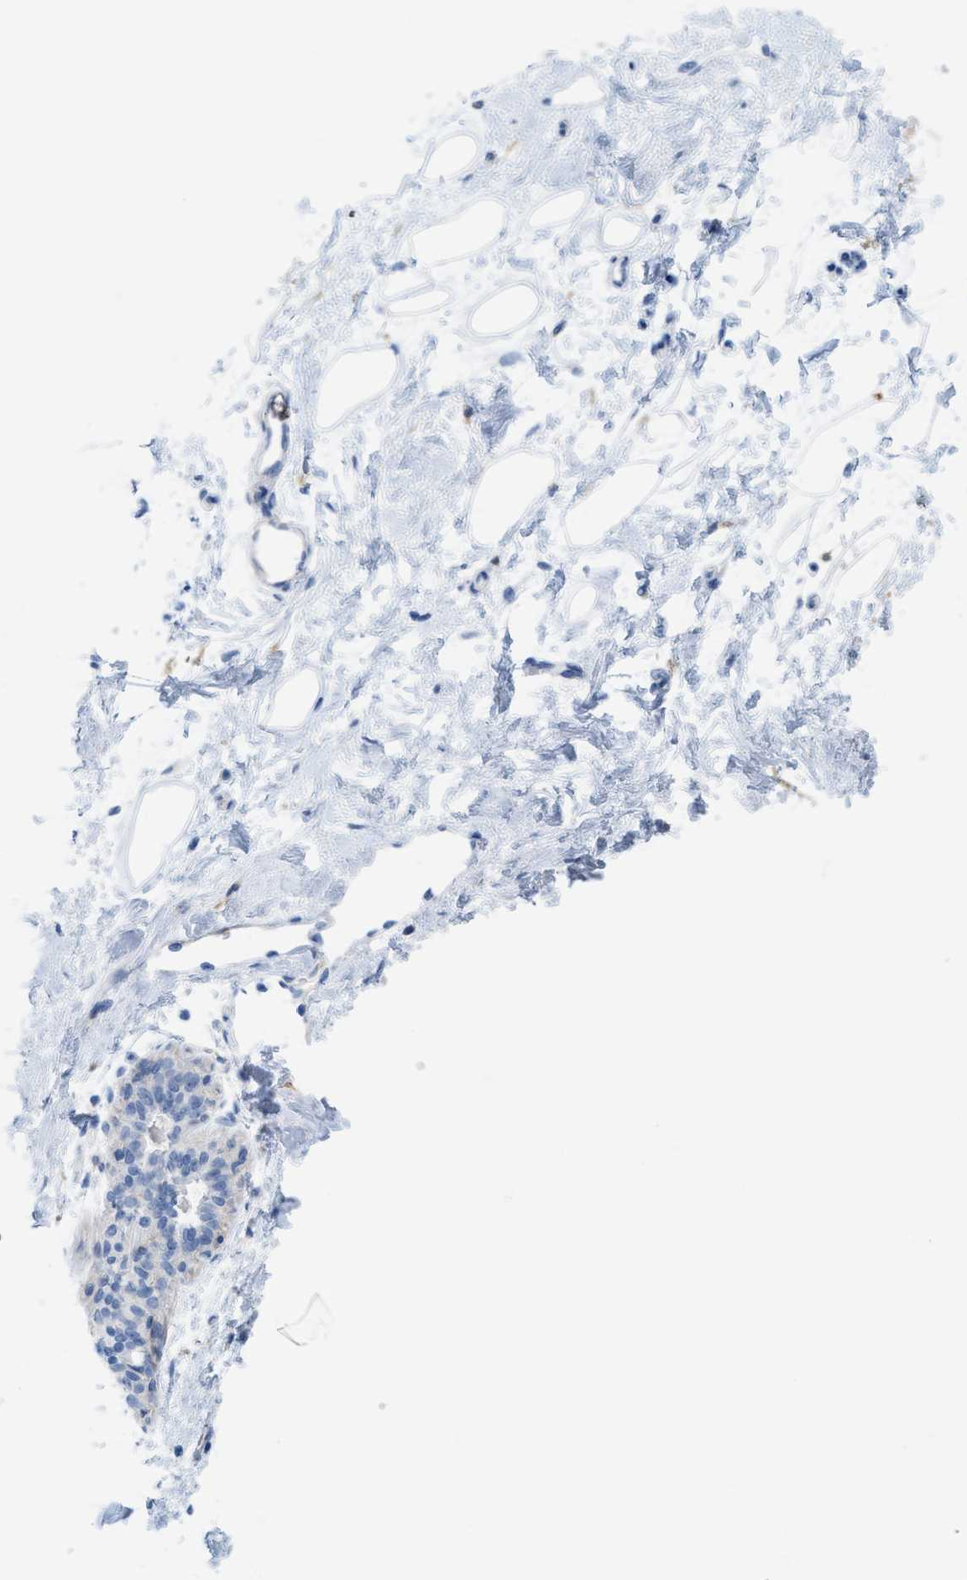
{"staining": {"intensity": "negative", "quantity": "none", "location": "none"}, "tissue": "breast", "cell_type": "Adipocytes", "image_type": "normal", "snomed": [{"axis": "morphology", "description": "Normal tissue, NOS"}, {"axis": "topography", "description": "Breast"}], "caption": "Immunohistochemistry (IHC) of normal human breast displays no expression in adipocytes.", "gene": "SLC3A2", "patient": {"sex": "female", "age": 45}}